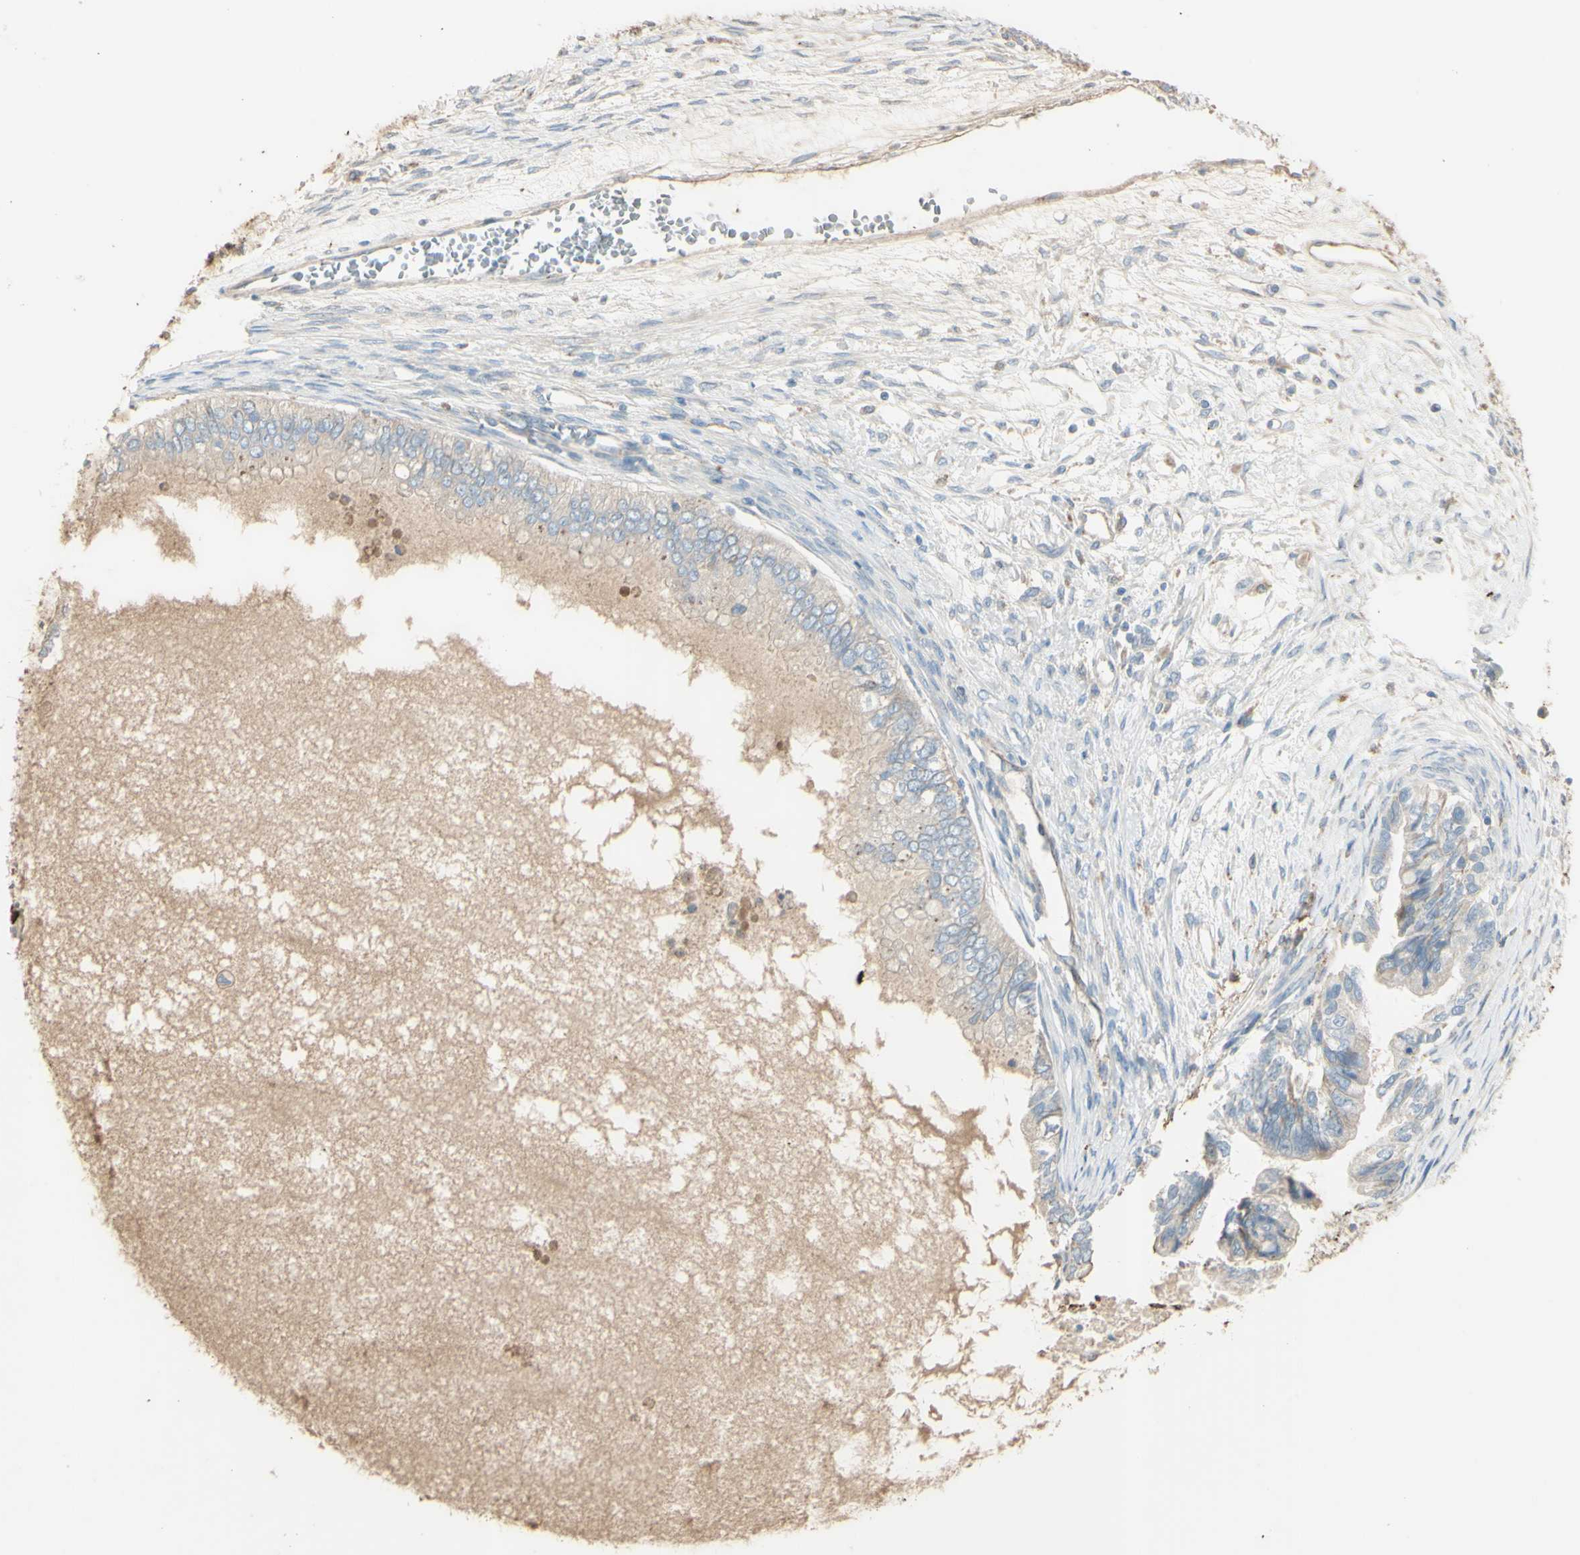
{"staining": {"intensity": "weak", "quantity": ">75%", "location": "cytoplasmic/membranous"}, "tissue": "ovarian cancer", "cell_type": "Tumor cells", "image_type": "cancer", "snomed": [{"axis": "morphology", "description": "Cystadenocarcinoma, mucinous, NOS"}, {"axis": "topography", "description": "Ovary"}], "caption": "This photomicrograph shows ovarian cancer (mucinous cystadenocarcinoma) stained with immunohistochemistry (IHC) to label a protein in brown. The cytoplasmic/membranous of tumor cells show weak positivity for the protein. Nuclei are counter-stained blue.", "gene": "ANGPTL1", "patient": {"sex": "female", "age": 80}}